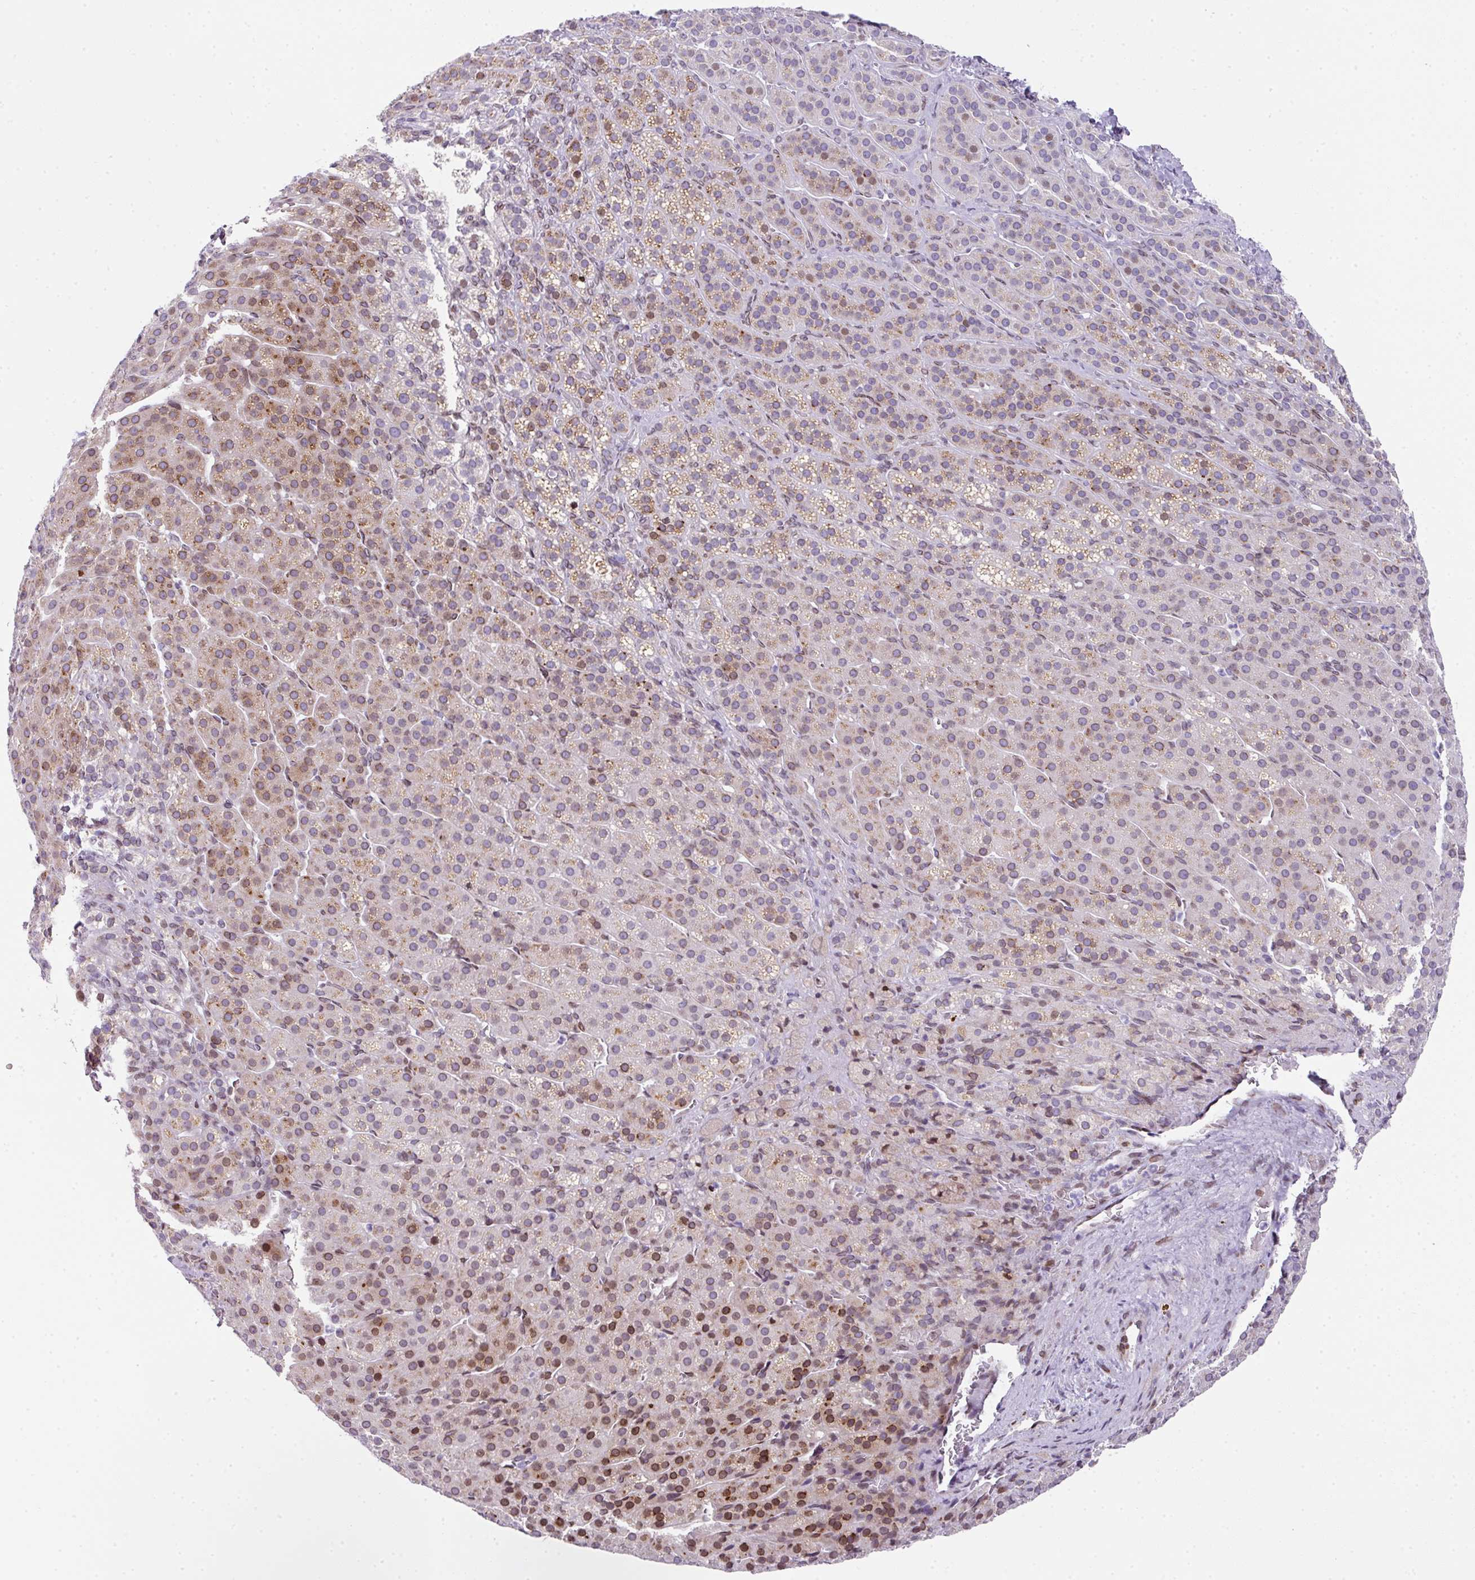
{"staining": {"intensity": "moderate", "quantity": "25%-75%", "location": "cytoplasmic/membranous,nuclear"}, "tissue": "adrenal gland", "cell_type": "Glandular cells", "image_type": "normal", "snomed": [{"axis": "morphology", "description": "Normal tissue, NOS"}, {"axis": "topography", "description": "Adrenal gland"}], "caption": "Immunohistochemical staining of unremarkable adrenal gland reveals 25%-75% levels of moderate cytoplasmic/membranous,nuclear protein positivity in about 25%-75% of glandular cells.", "gene": "PLK1", "patient": {"sex": "female", "age": 41}}